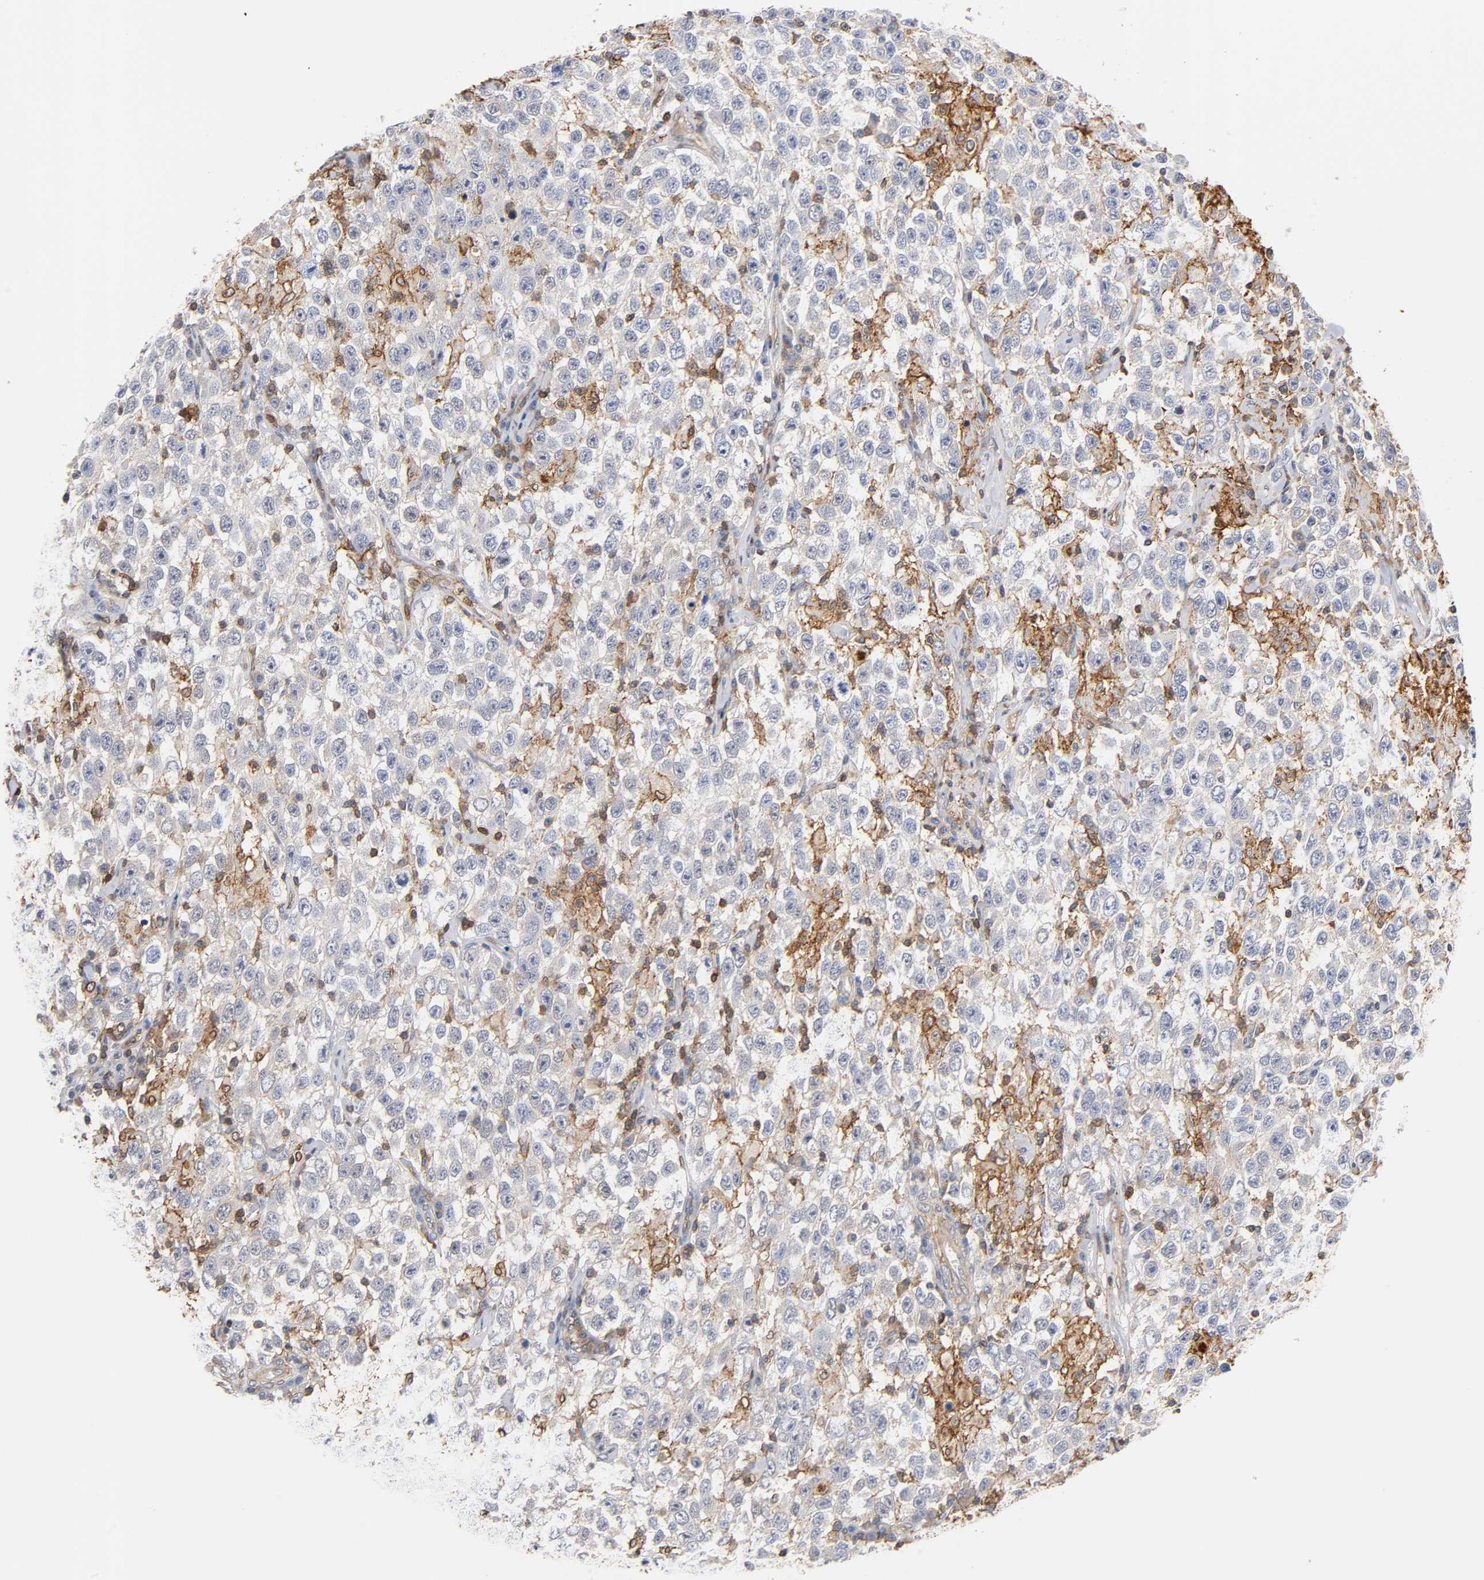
{"staining": {"intensity": "negative", "quantity": "none", "location": "none"}, "tissue": "testis cancer", "cell_type": "Tumor cells", "image_type": "cancer", "snomed": [{"axis": "morphology", "description": "Seminoma, NOS"}, {"axis": "topography", "description": "Testis"}], "caption": "High magnification brightfield microscopy of testis seminoma stained with DAB (brown) and counterstained with hematoxylin (blue): tumor cells show no significant positivity.", "gene": "ANXA11", "patient": {"sex": "male", "age": 41}}